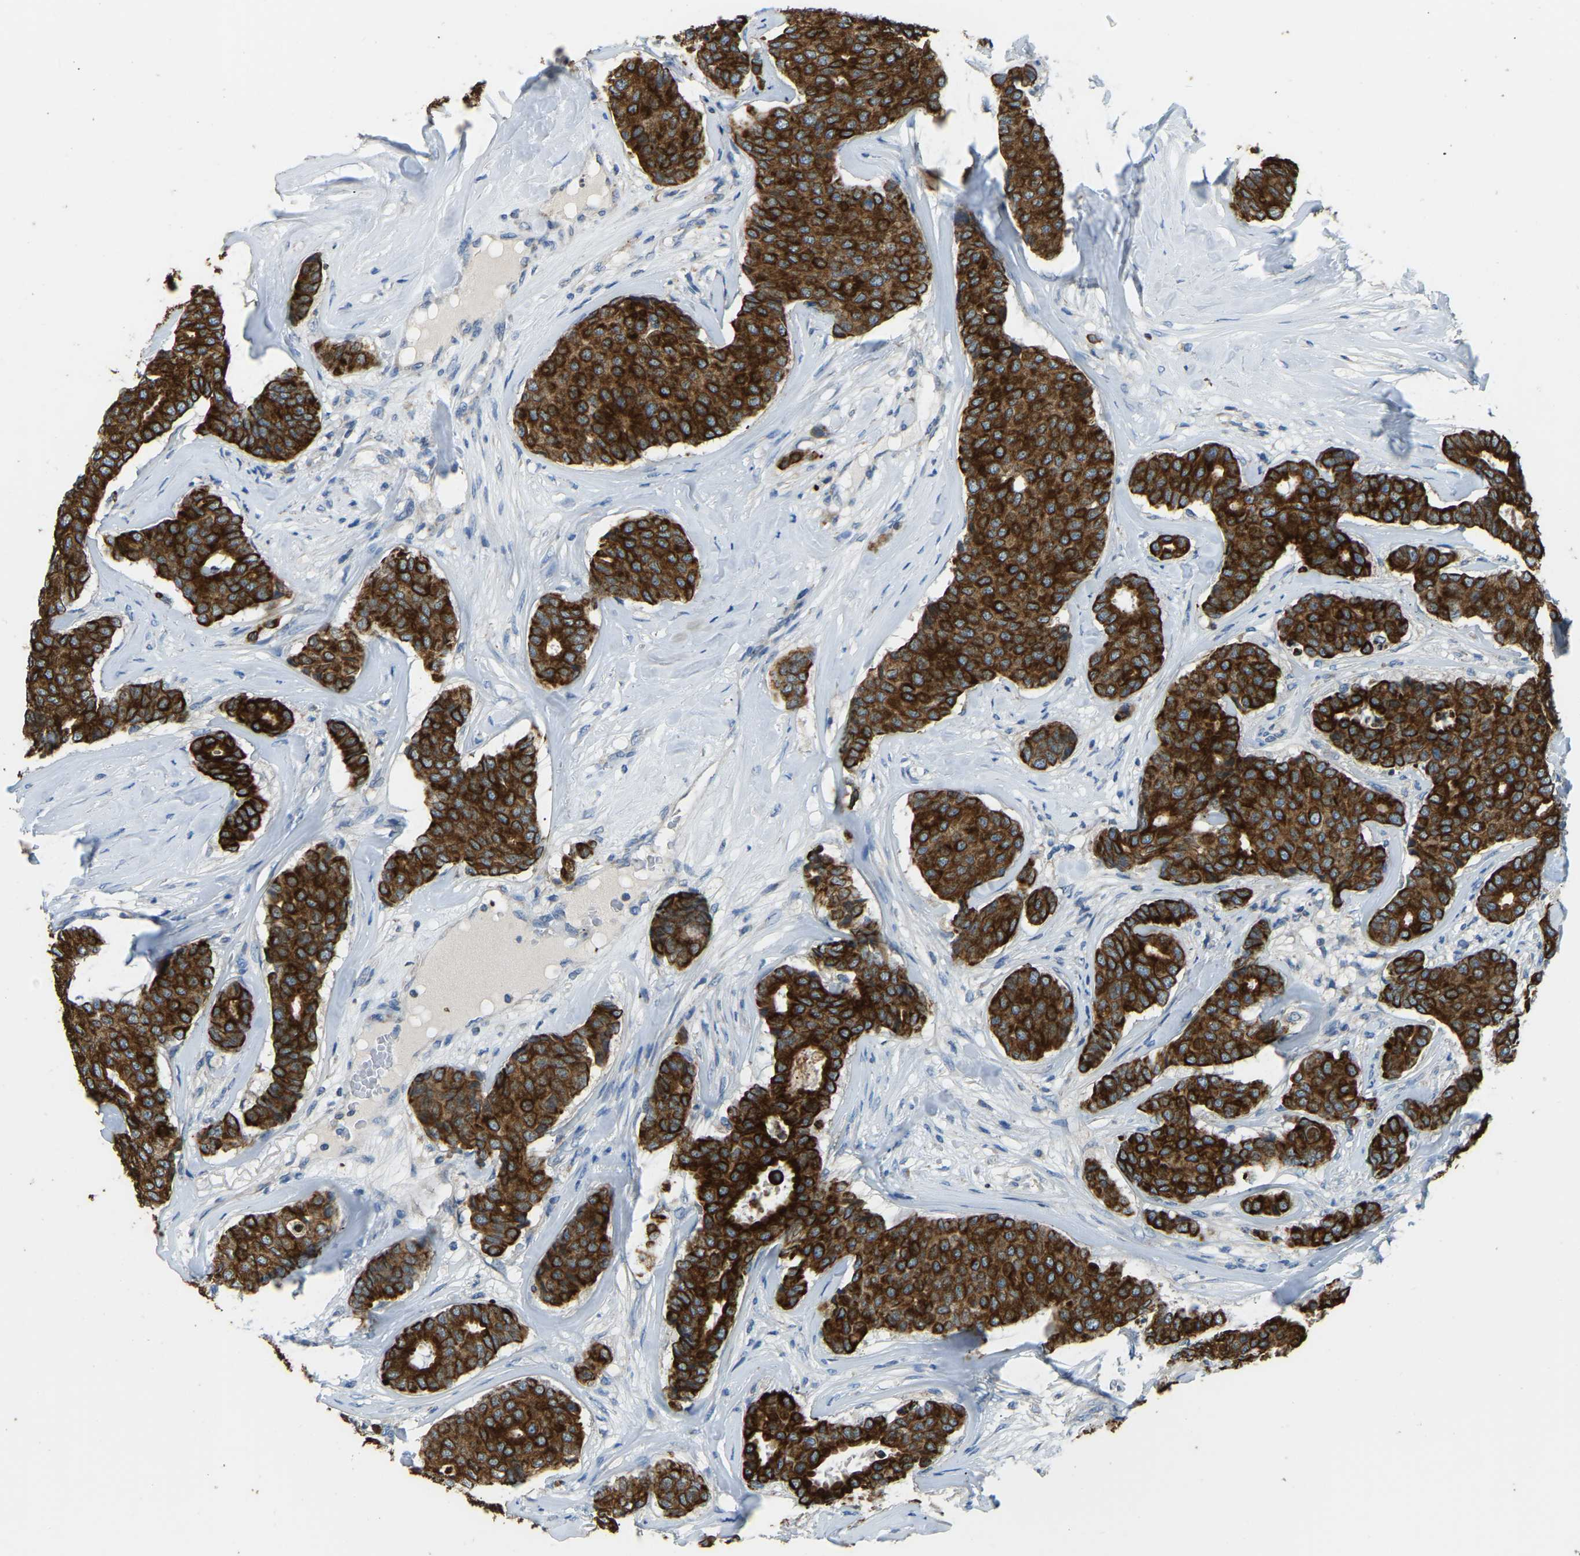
{"staining": {"intensity": "strong", "quantity": ">75%", "location": "cytoplasmic/membranous"}, "tissue": "breast cancer", "cell_type": "Tumor cells", "image_type": "cancer", "snomed": [{"axis": "morphology", "description": "Duct carcinoma"}, {"axis": "topography", "description": "Breast"}], "caption": "Immunohistochemical staining of breast cancer (infiltrating ductal carcinoma) exhibits high levels of strong cytoplasmic/membranous protein positivity in about >75% of tumor cells.", "gene": "ZNF200", "patient": {"sex": "female", "age": 75}}